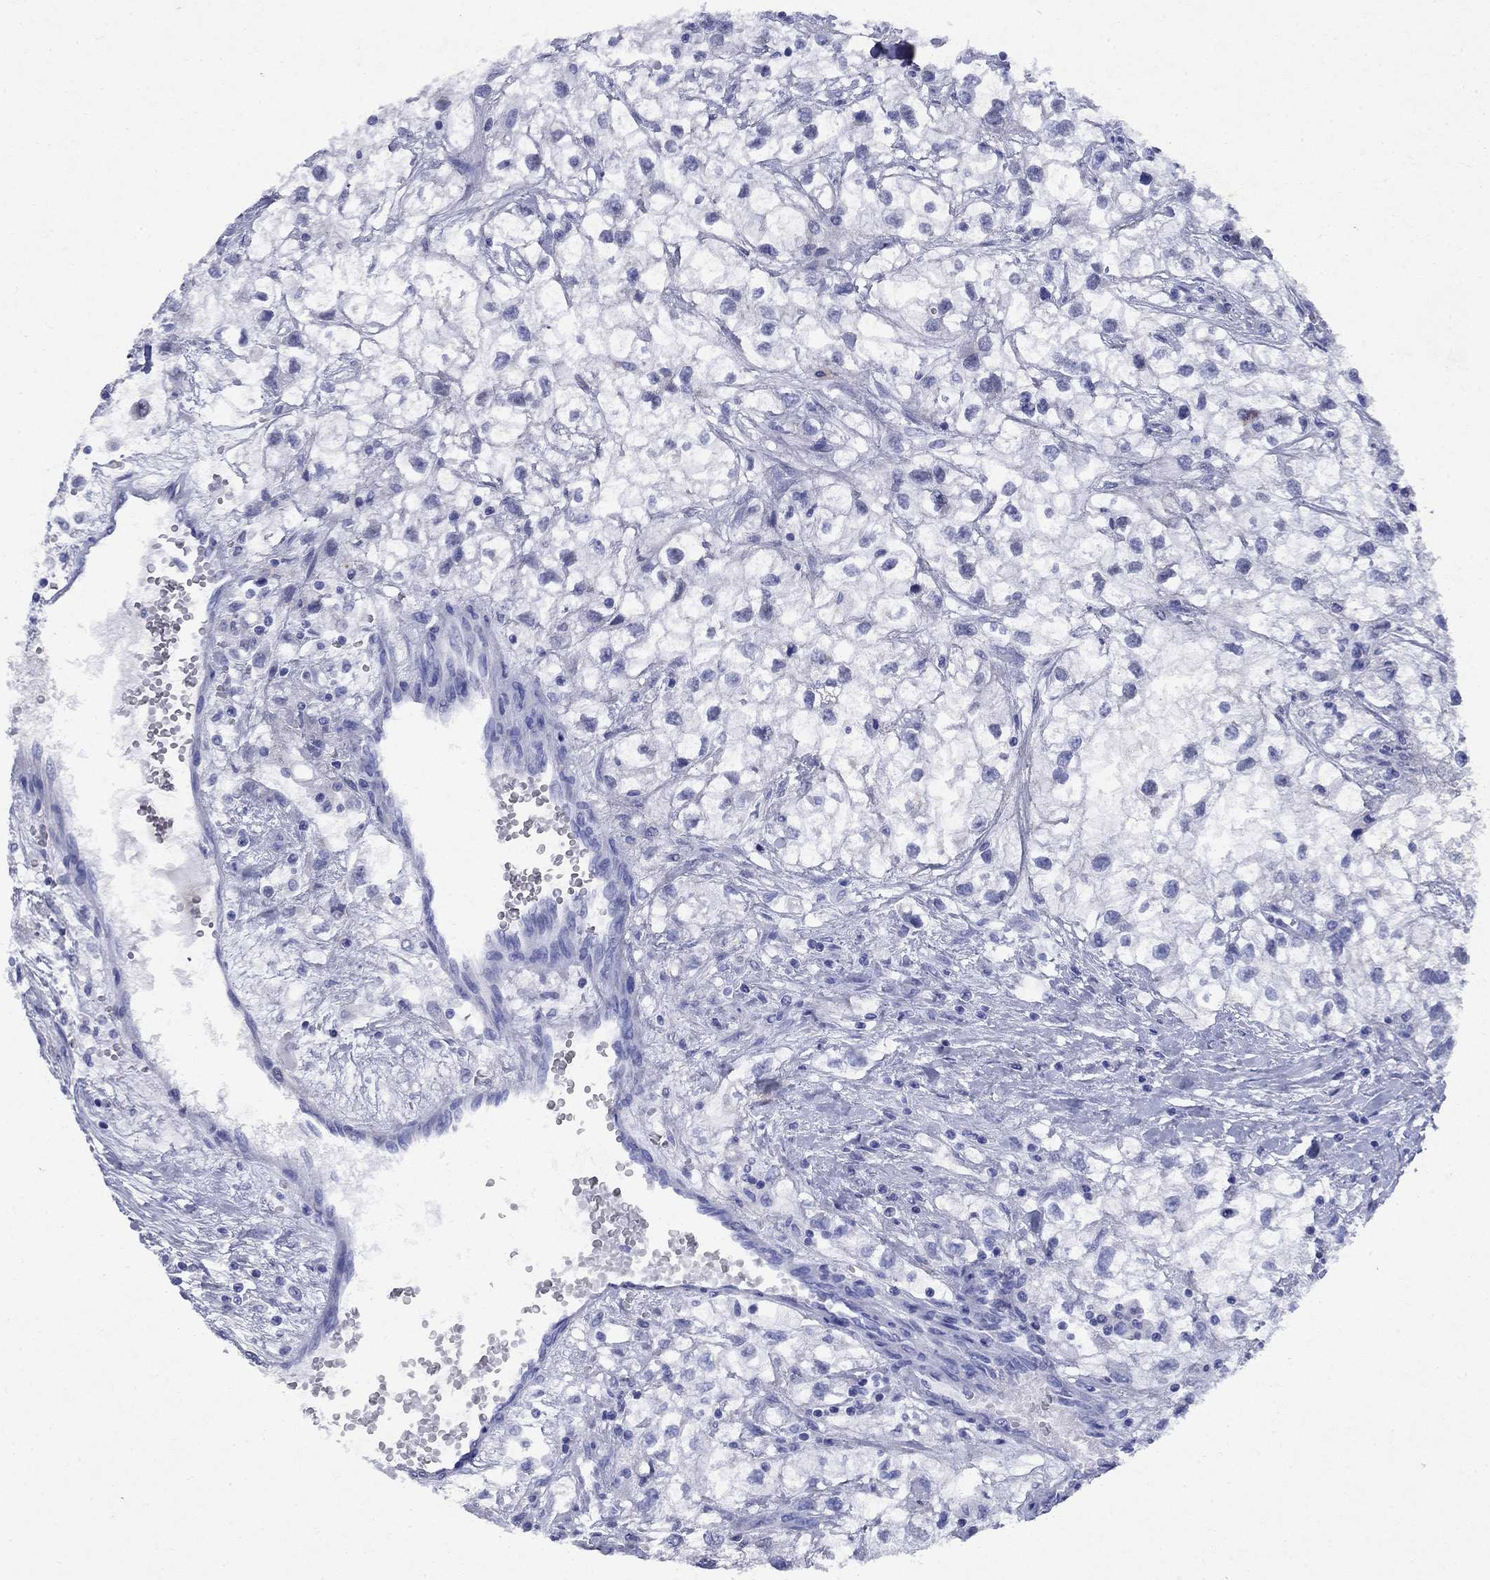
{"staining": {"intensity": "negative", "quantity": "none", "location": "none"}, "tissue": "renal cancer", "cell_type": "Tumor cells", "image_type": "cancer", "snomed": [{"axis": "morphology", "description": "Adenocarcinoma, NOS"}, {"axis": "topography", "description": "Kidney"}], "caption": "DAB immunohistochemical staining of human renal adenocarcinoma displays no significant expression in tumor cells.", "gene": "STAB2", "patient": {"sex": "male", "age": 59}}